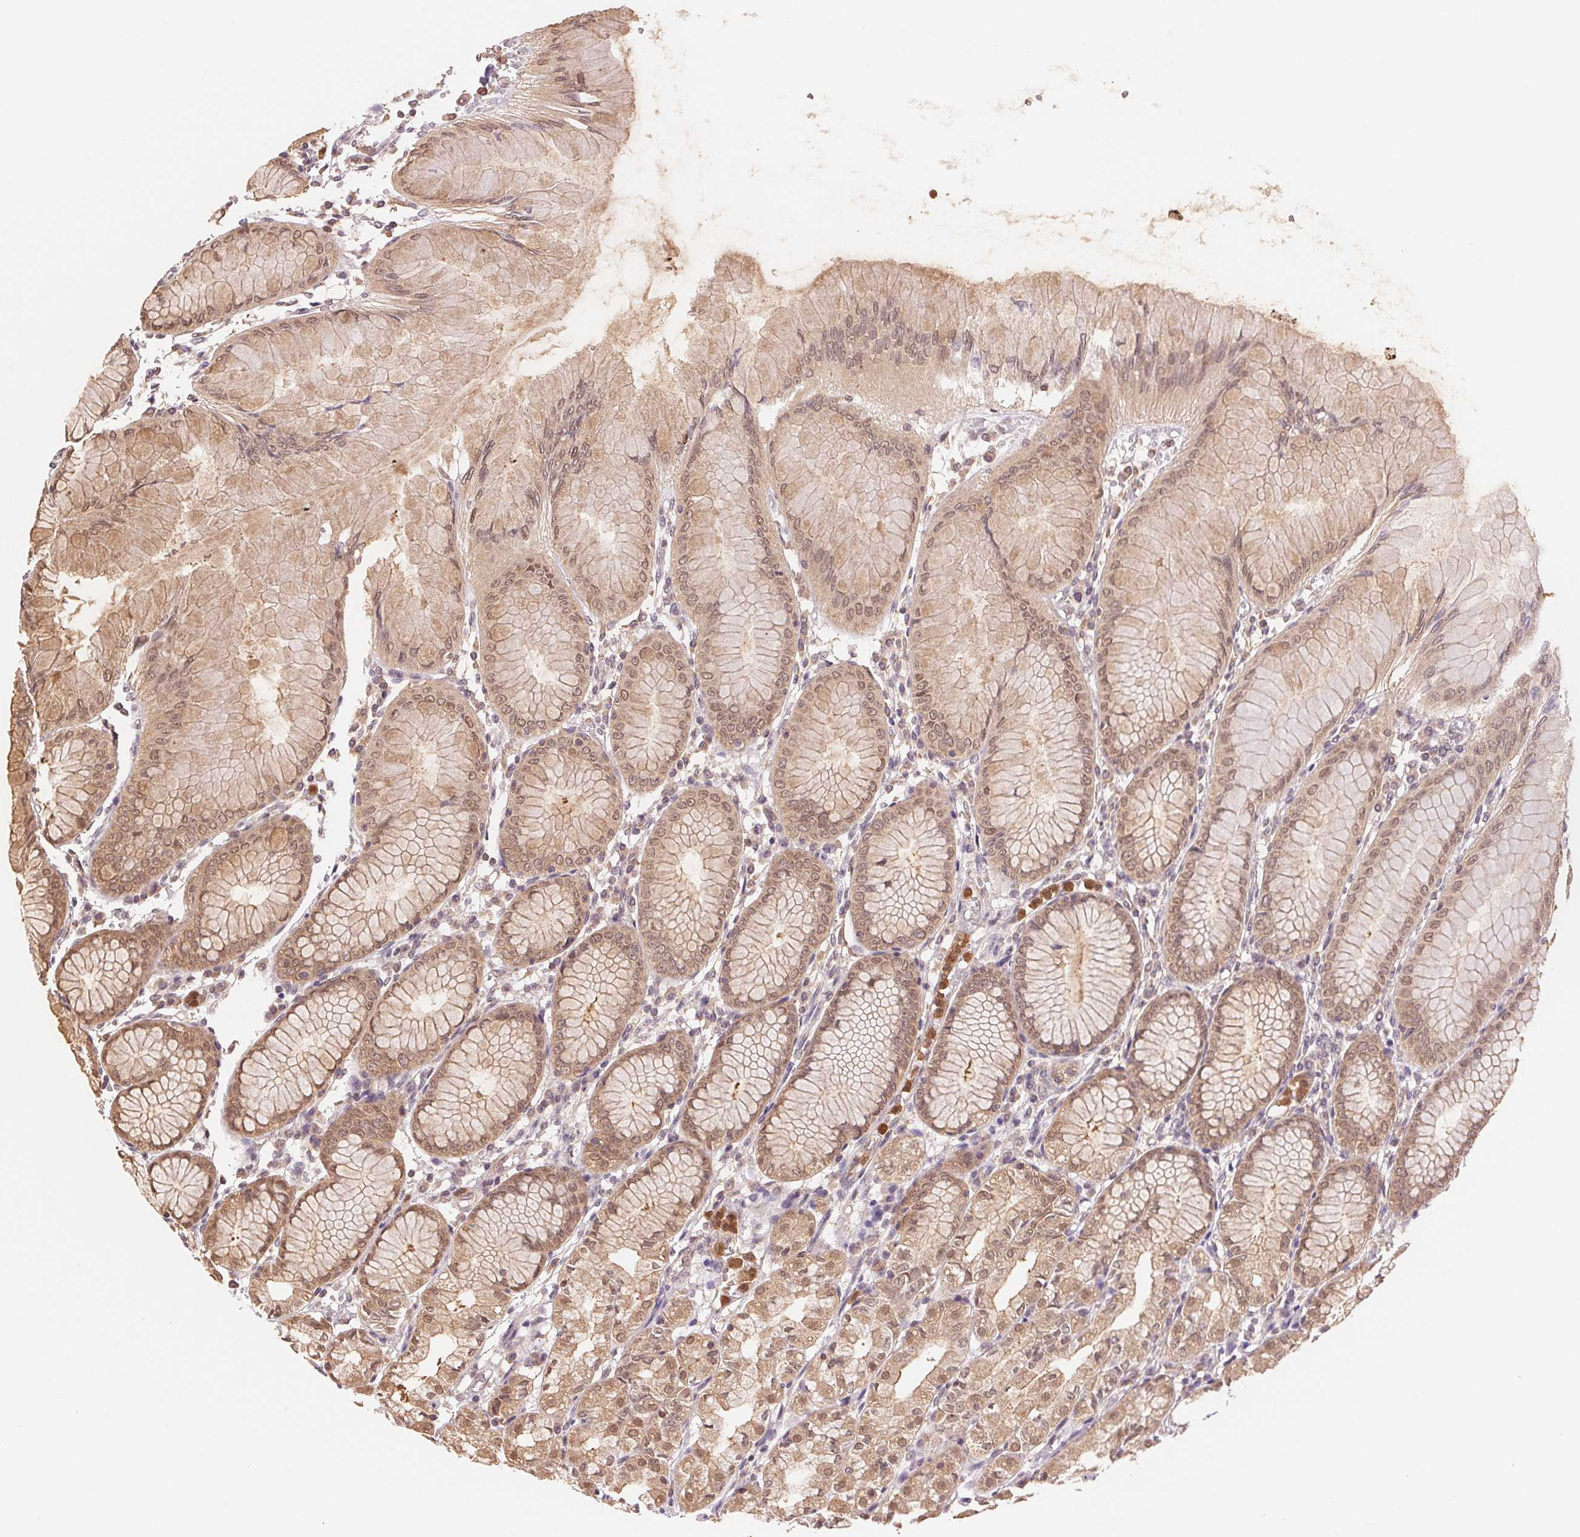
{"staining": {"intensity": "moderate", "quantity": ">75%", "location": "cytoplasmic/membranous,nuclear"}, "tissue": "stomach", "cell_type": "Glandular cells", "image_type": "normal", "snomed": [{"axis": "morphology", "description": "Normal tissue, NOS"}, {"axis": "topography", "description": "Stomach"}], "caption": "Immunohistochemistry (IHC) micrograph of benign human stomach stained for a protein (brown), which exhibits medium levels of moderate cytoplasmic/membranous,nuclear expression in approximately >75% of glandular cells.", "gene": "CDC123", "patient": {"sex": "female", "age": 57}}